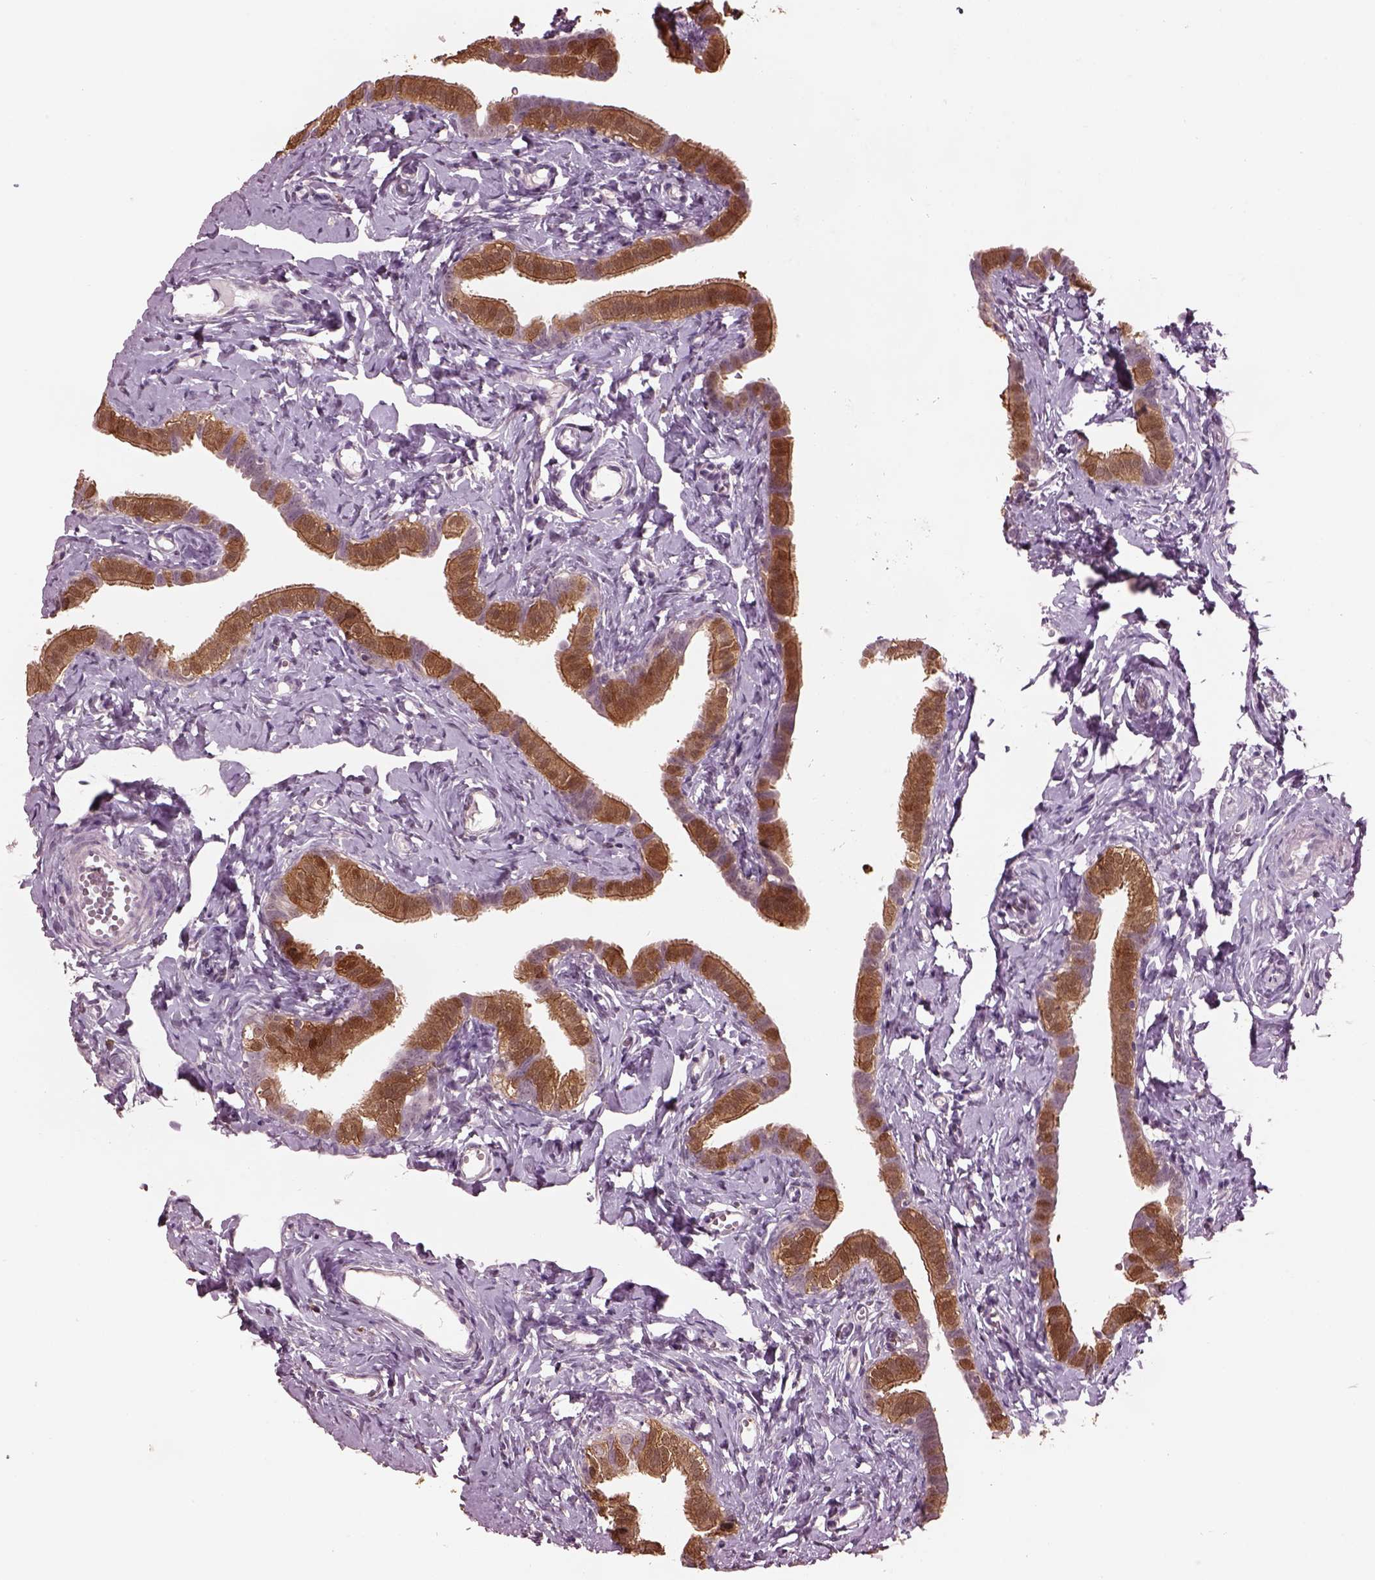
{"staining": {"intensity": "moderate", "quantity": "25%-75%", "location": "cytoplasmic/membranous"}, "tissue": "fallopian tube", "cell_type": "Glandular cells", "image_type": "normal", "snomed": [{"axis": "morphology", "description": "Normal tissue, NOS"}, {"axis": "topography", "description": "Fallopian tube"}], "caption": "A photomicrograph showing moderate cytoplasmic/membranous positivity in approximately 25%-75% of glandular cells in benign fallopian tube, as visualized by brown immunohistochemical staining.", "gene": "SRI", "patient": {"sex": "female", "age": 41}}